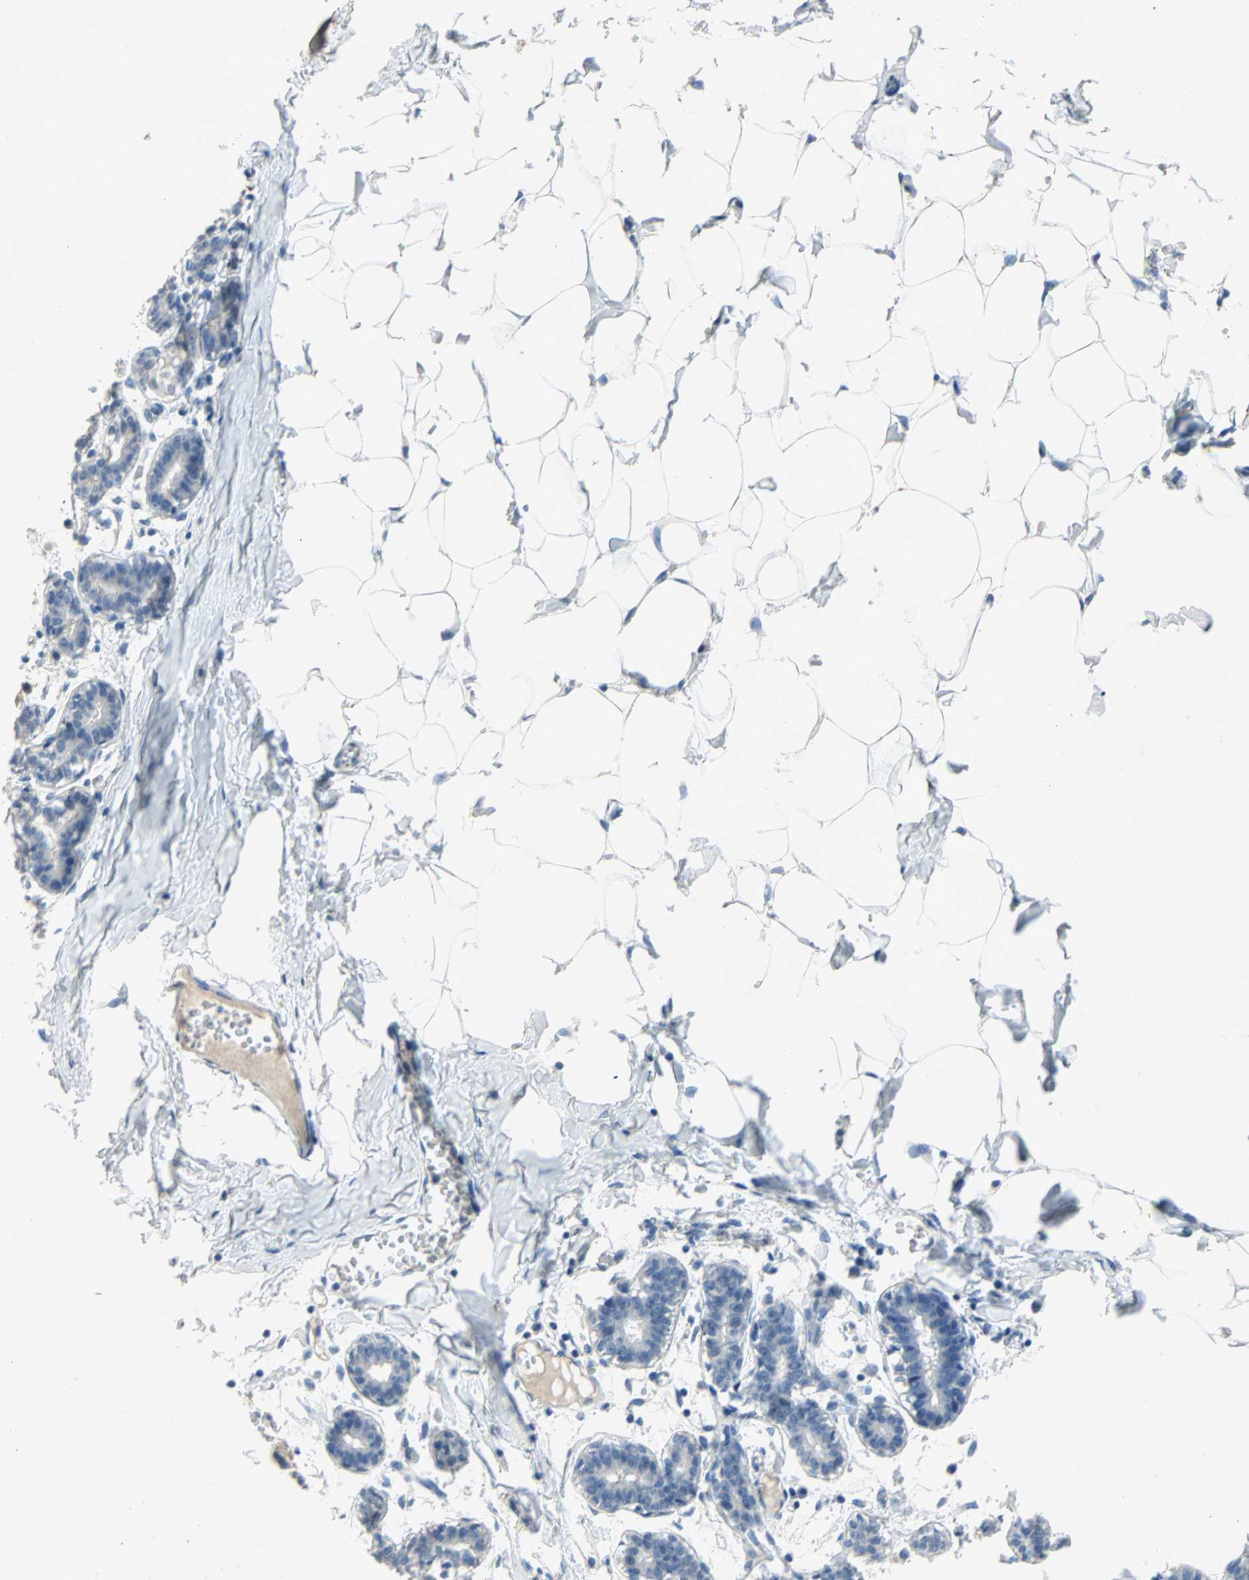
{"staining": {"intensity": "negative", "quantity": "none", "location": "none"}, "tissue": "breast", "cell_type": "Adipocytes", "image_type": "normal", "snomed": [{"axis": "morphology", "description": "Normal tissue, NOS"}, {"axis": "topography", "description": "Breast"}], "caption": "Unremarkable breast was stained to show a protein in brown. There is no significant positivity in adipocytes.", "gene": "PCDHB2", "patient": {"sex": "female", "age": 27}}